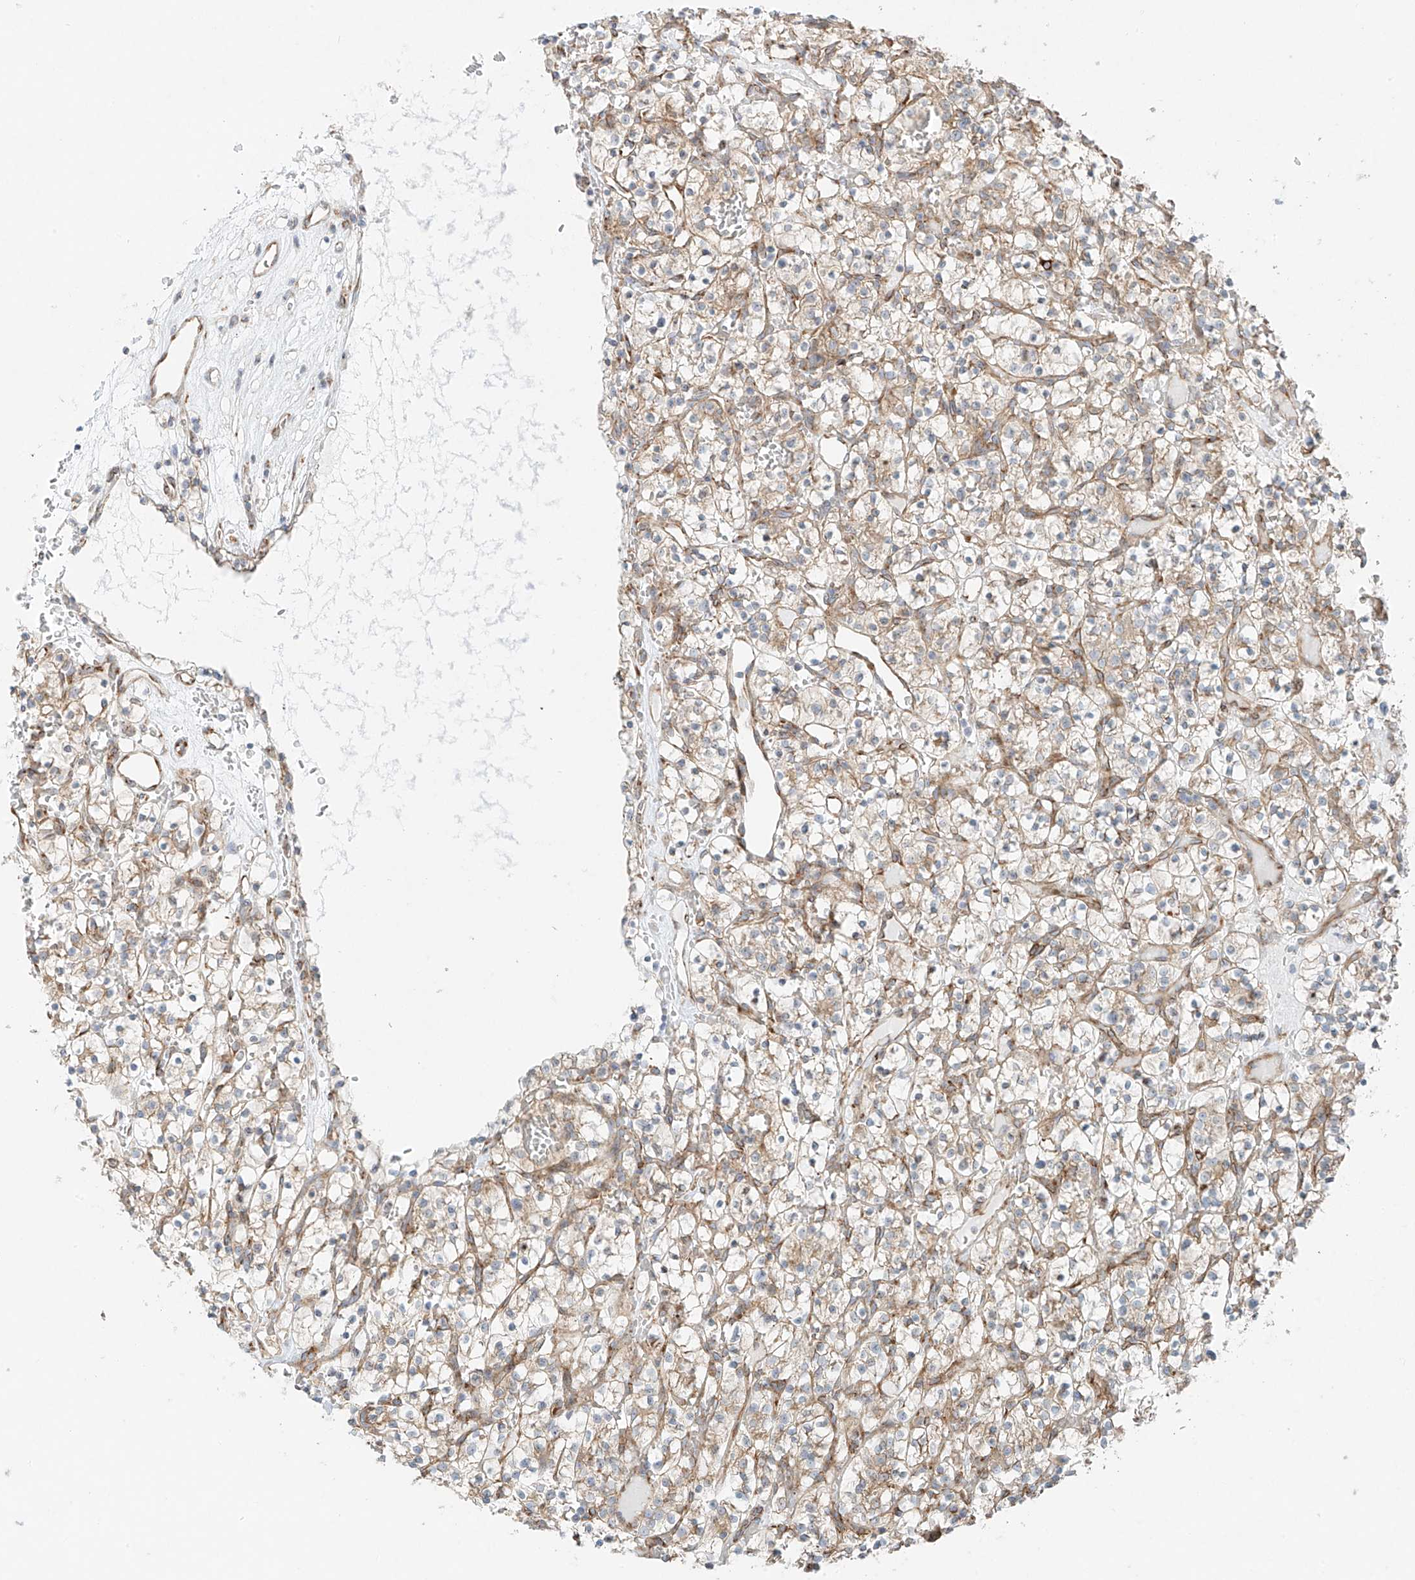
{"staining": {"intensity": "weak", "quantity": "25%-75%", "location": "cytoplasmic/membranous"}, "tissue": "renal cancer", "cell_type": "Tumor cells", "image_type": "cancer", "snomed": [{"axis": "morphology", "description": "Adenocarcinoma, NOS"}, {"axis": "topography", "description": "Kidney"}], "caption": "A brown stain highlights weak cytoplasmic/membranous staining of a protein in human adenocarcinoma (renal) tumor cells.", "gene": "EIPR1", "patient": {"sex": "female", "age": 57}}